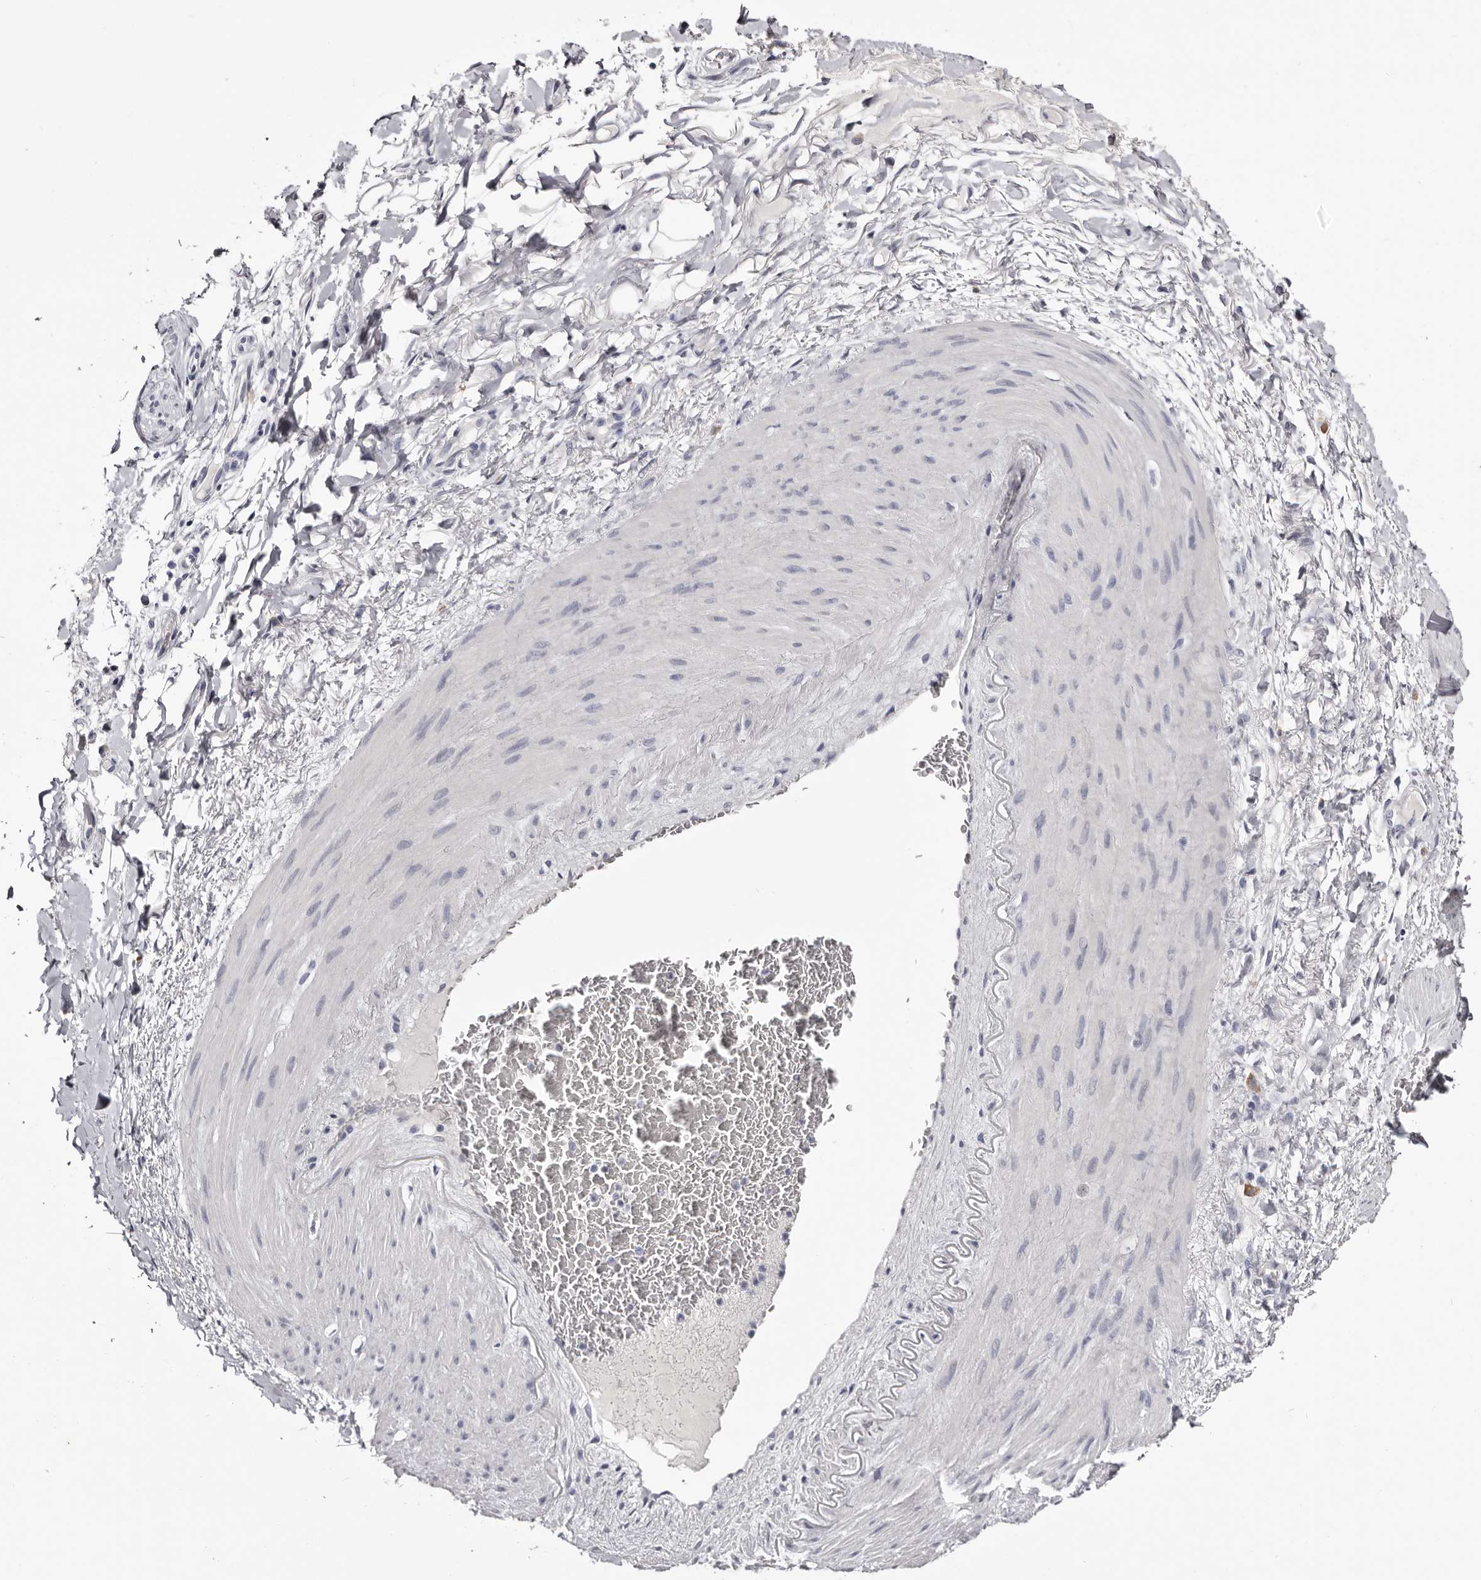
{"staining": {"intensity": "negative", "quantity": "none", "location": "none"}, "tissue": "adipose tissue", "cell_type": "Adipocytes", "image_type": "normal", "snomed": [{"axis": "morphology", "description": "Normal tissue, NOS"}, {"axis": "morphology", "description": "Adenocarcinoma, NOS"}, {"axis": "topography", "description": "Esophagus"}], "caption": "This is an immunohistochemistry (IHC) histopathology image of benign human adipose tissue. There is no positivity in adipocytes.", "gene": "CA6", "patient": {"sex": "male", "age": 62}}